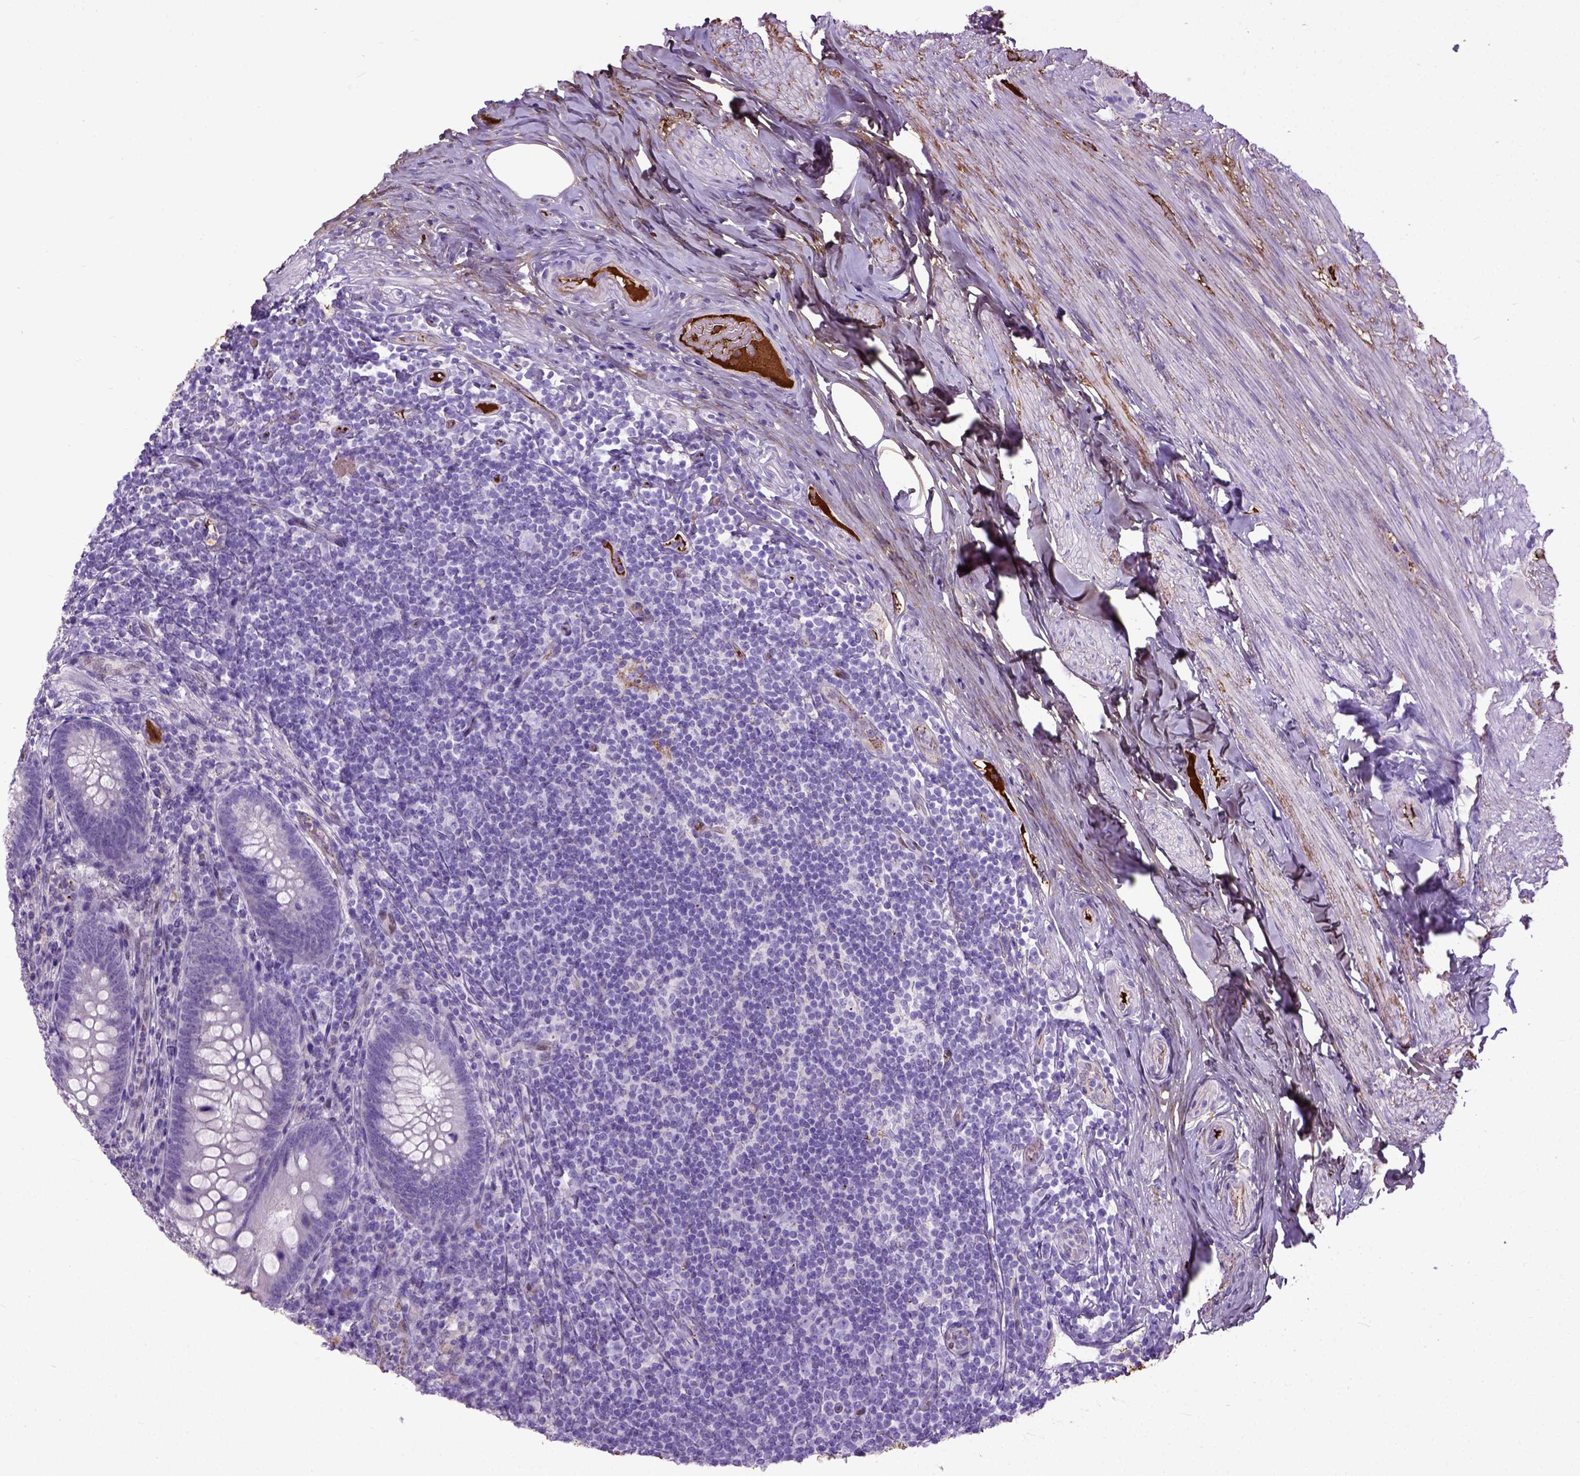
{"staining": {"intensity": "negative", "quantity": "none", "location": "none"}, "tissue": "appendix", "cell_type": "Glandular cells", "image_type": "normal", "snomed": [{"axis": "morphology", "description": "Normal tissue, NOS"}, {"axis": "topography", "description": "Appendix"}], "caption": "High power microscopy micrograph of an immunohistochemistry image of normal appendix, revealing no significant positivity in glandular cells.", "gene": "ADAMTS8", "patient": {"sex": "male", "age": 47}}